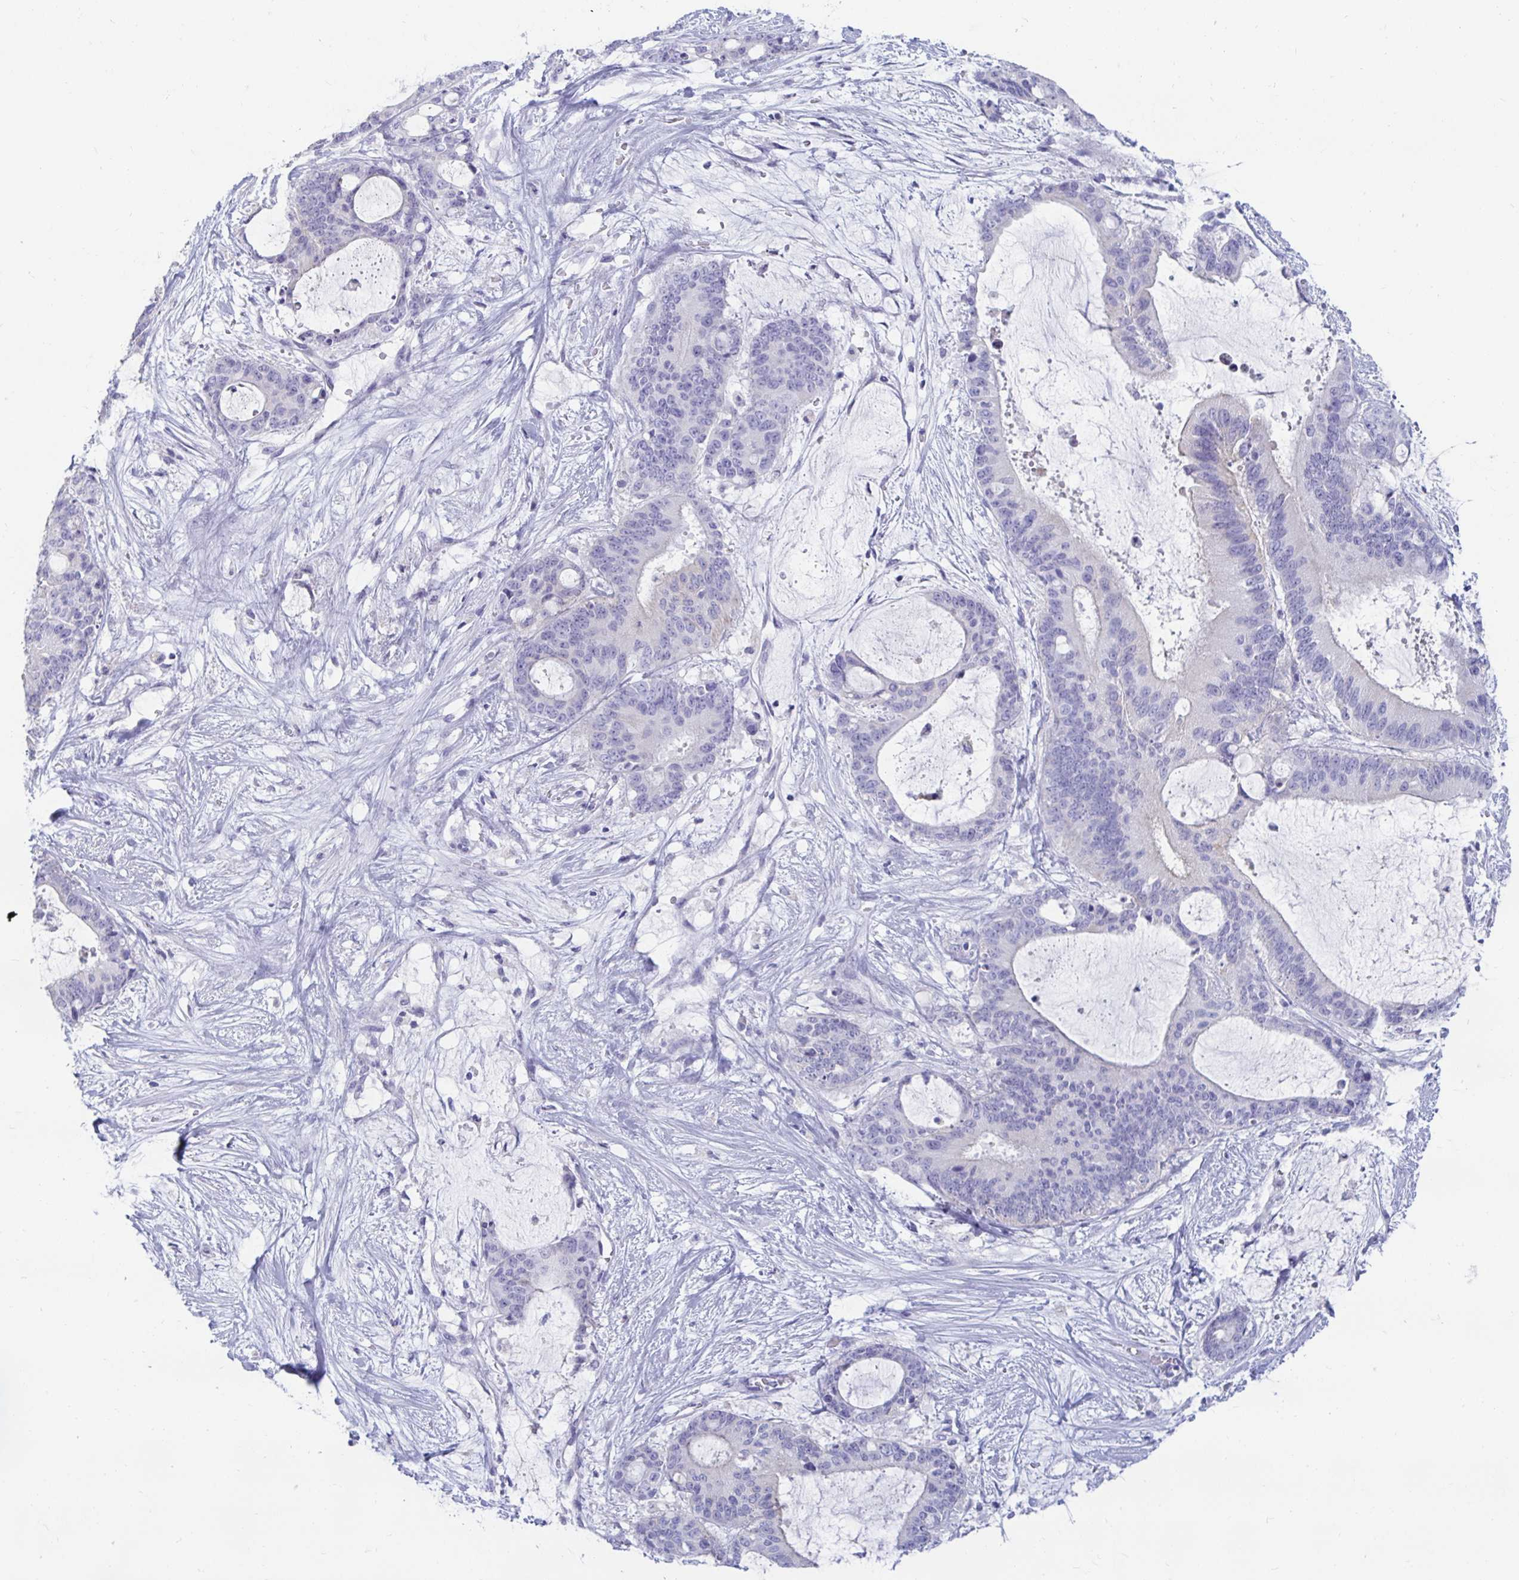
{"staining": {"intensity": "negative", "quantity": "none", "location": "none"}, "tissue": "liver cancer", "cell_type": "Tumor cells", "image_type": "cancer", "snomed": [{"axis": "morphology", "description": "Normal tissue, NOS"}, {"axis": "morphology", "description": "Cholangiocarcinoma"}, {"axis": "topography", "description": "Liver"}, {"axis": "topography", "description": "Peripheral nerve tissue"}], "caption": "An immunohistochemistry micrograph of cholangiocarcinoma (liver) is shown. There is no staining in tumor cells of cholangiocarcinoma (liver).", "gene": "PEG10", "patient": {"sex": "female", "age": 73}}